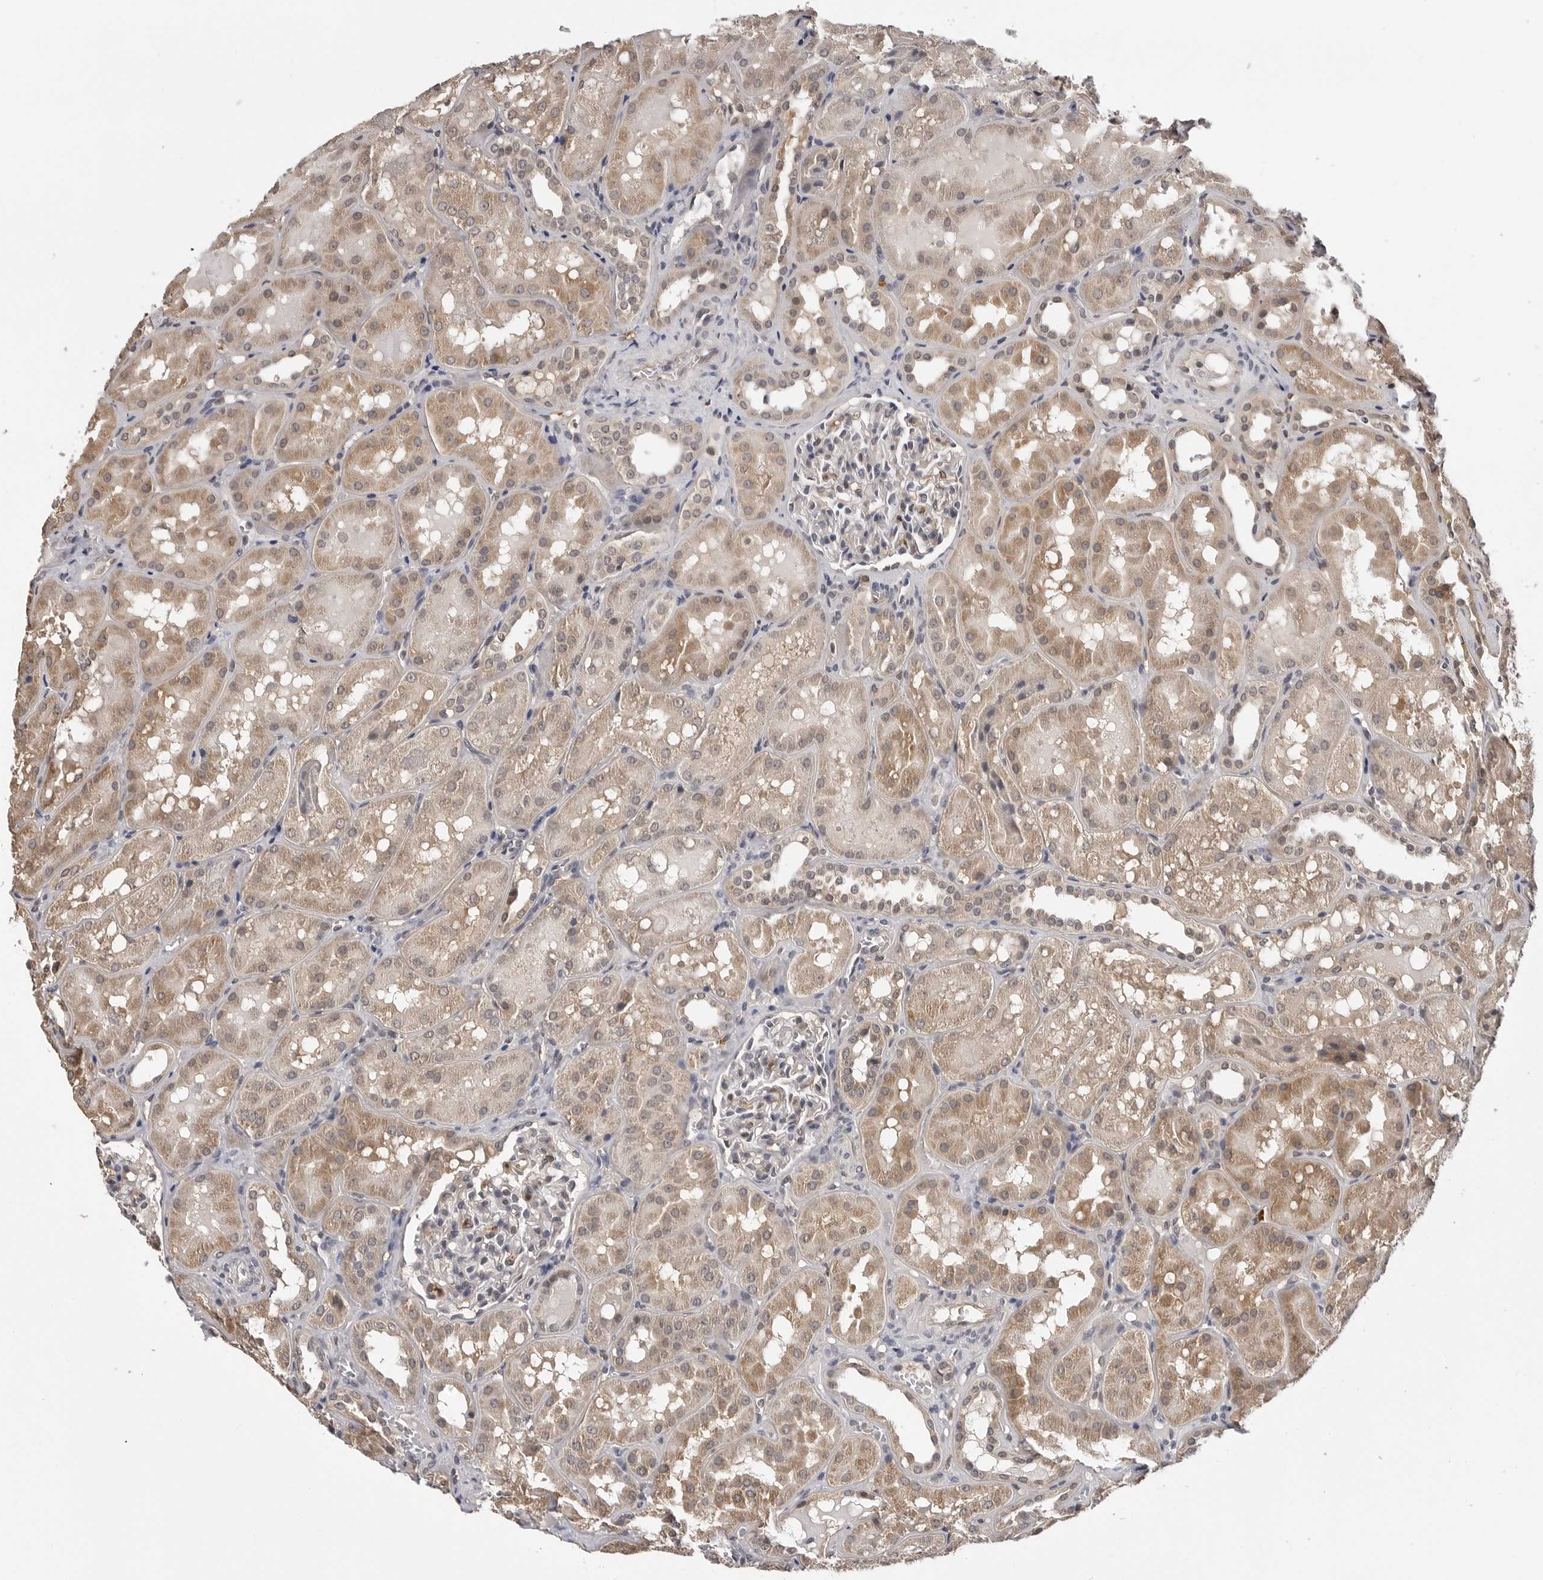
{"staining": {"intensity": "weak", "quantity": "<25%", "location": "cytoplasmic/membranous"}, "tissue": "kidney", "cell_type": "Cells in glomeruli", "image_type": "normal", "snomed": [{"axis": "morphology", "description": "Normal tissue, NOS"}, {"axis": "topography", "description": "Kidney"}], "caption": "High power microscopy micrograph of an IHC image of benign kidney, revealing no significant staining in cells in glomeruli.", "gene": "TRMT13", "patient": {"sex": "male", "age": 16}}